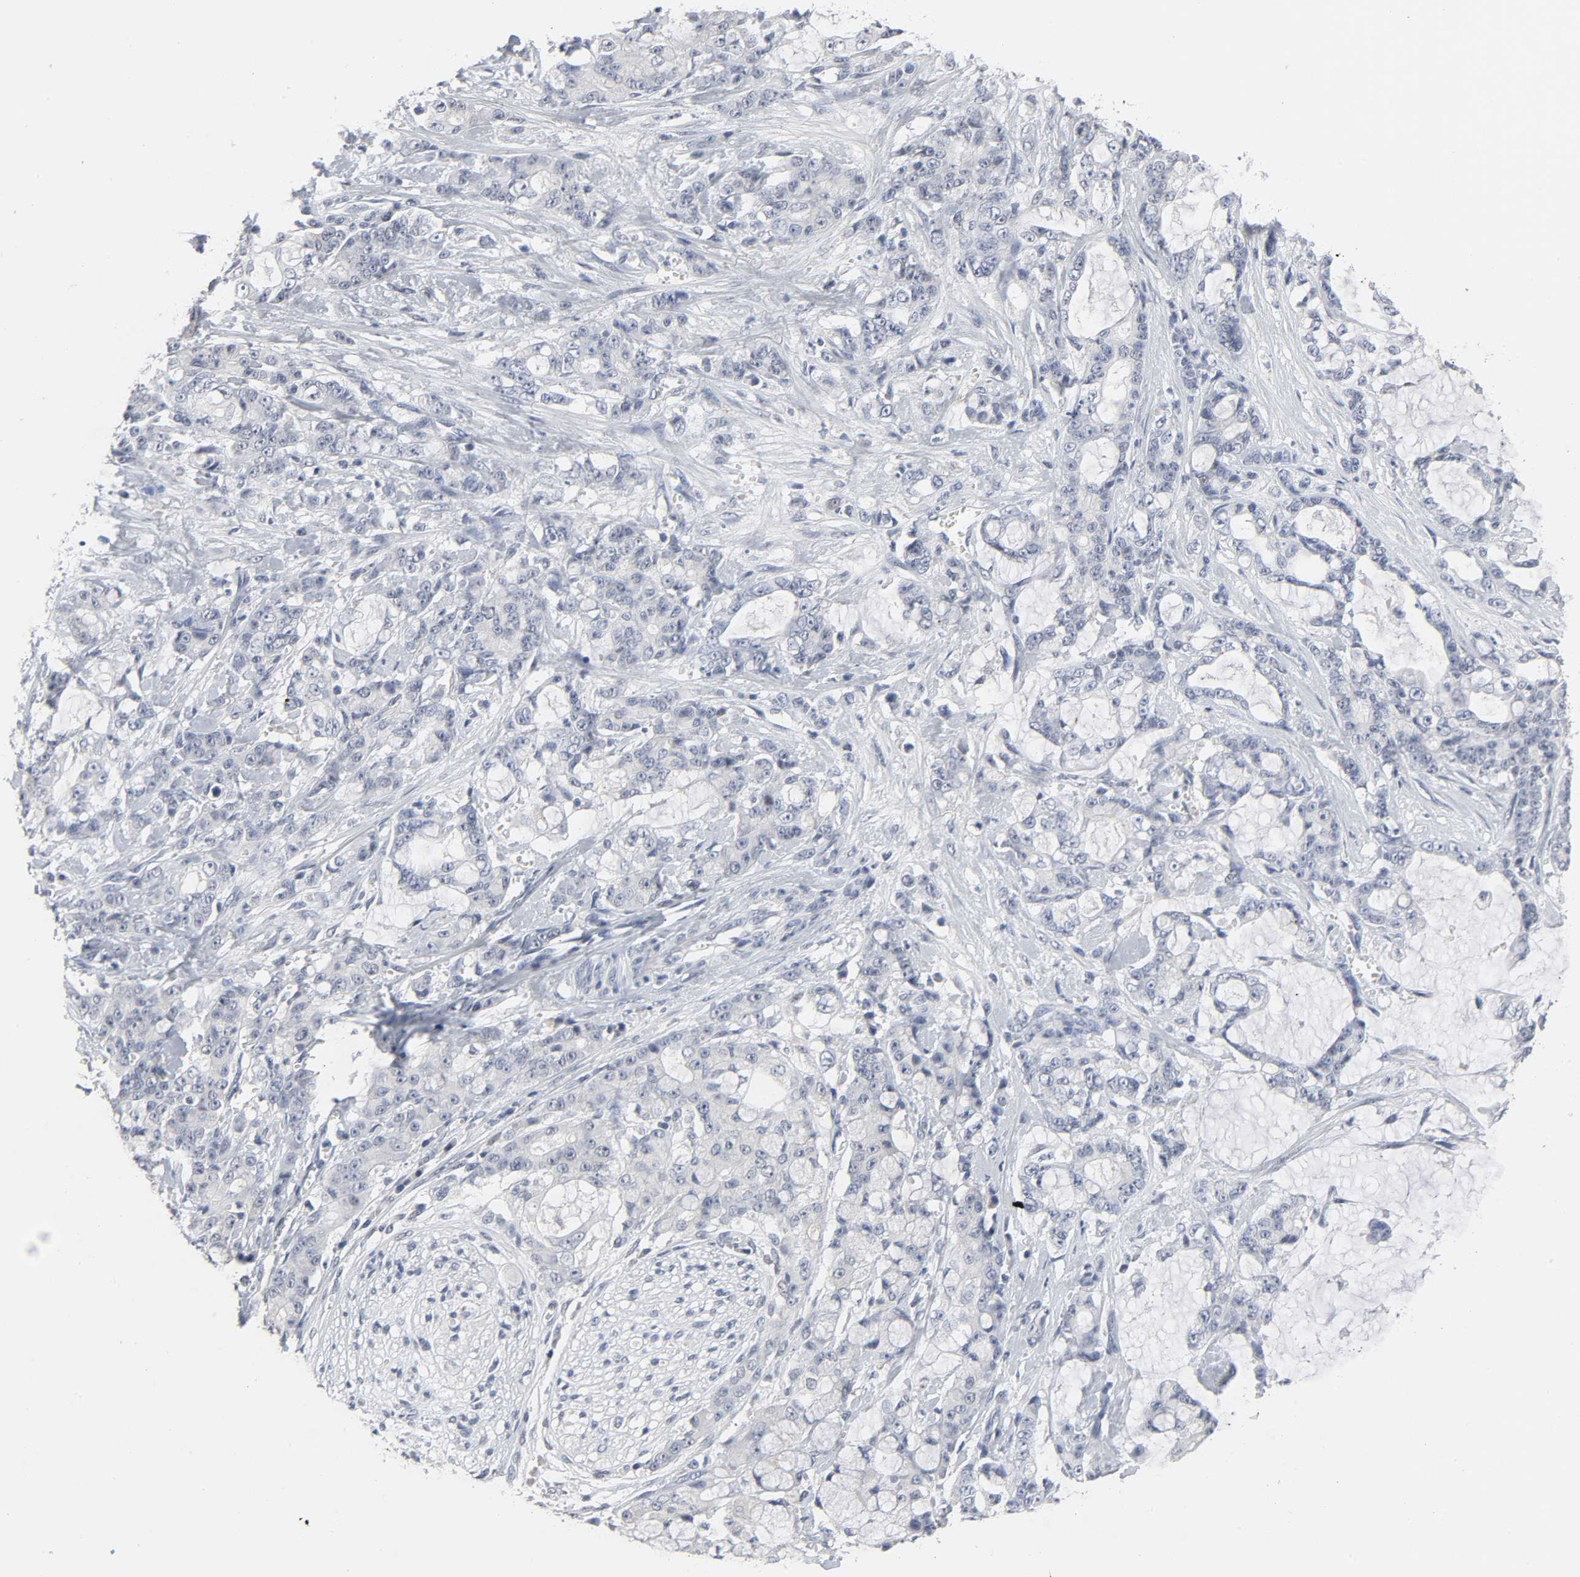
{"staining": {"intensity": "negative", "quantity": "none", "location": "none"}, "tissue": "pancreatic cancer", "cell_type": "Tumor cells", "image_type": "cancer", "snomed": [{"axis": "morphology", "description": "Adenocarcinoma, NOS"}, {"axis": "topography", "description": "Pancreas"}], "caption": "A histopathology image of pancreatic cancer (adenocarcinoma) stained for a protein displays no brown staining in tumor cells. (DAB (3,3'-diaminobenzidine) immunohistochemistry visualized using brightfield microscopy, high magnification).", "gene": "SALL2", "patient": {"sex": "female", "age": 73}}